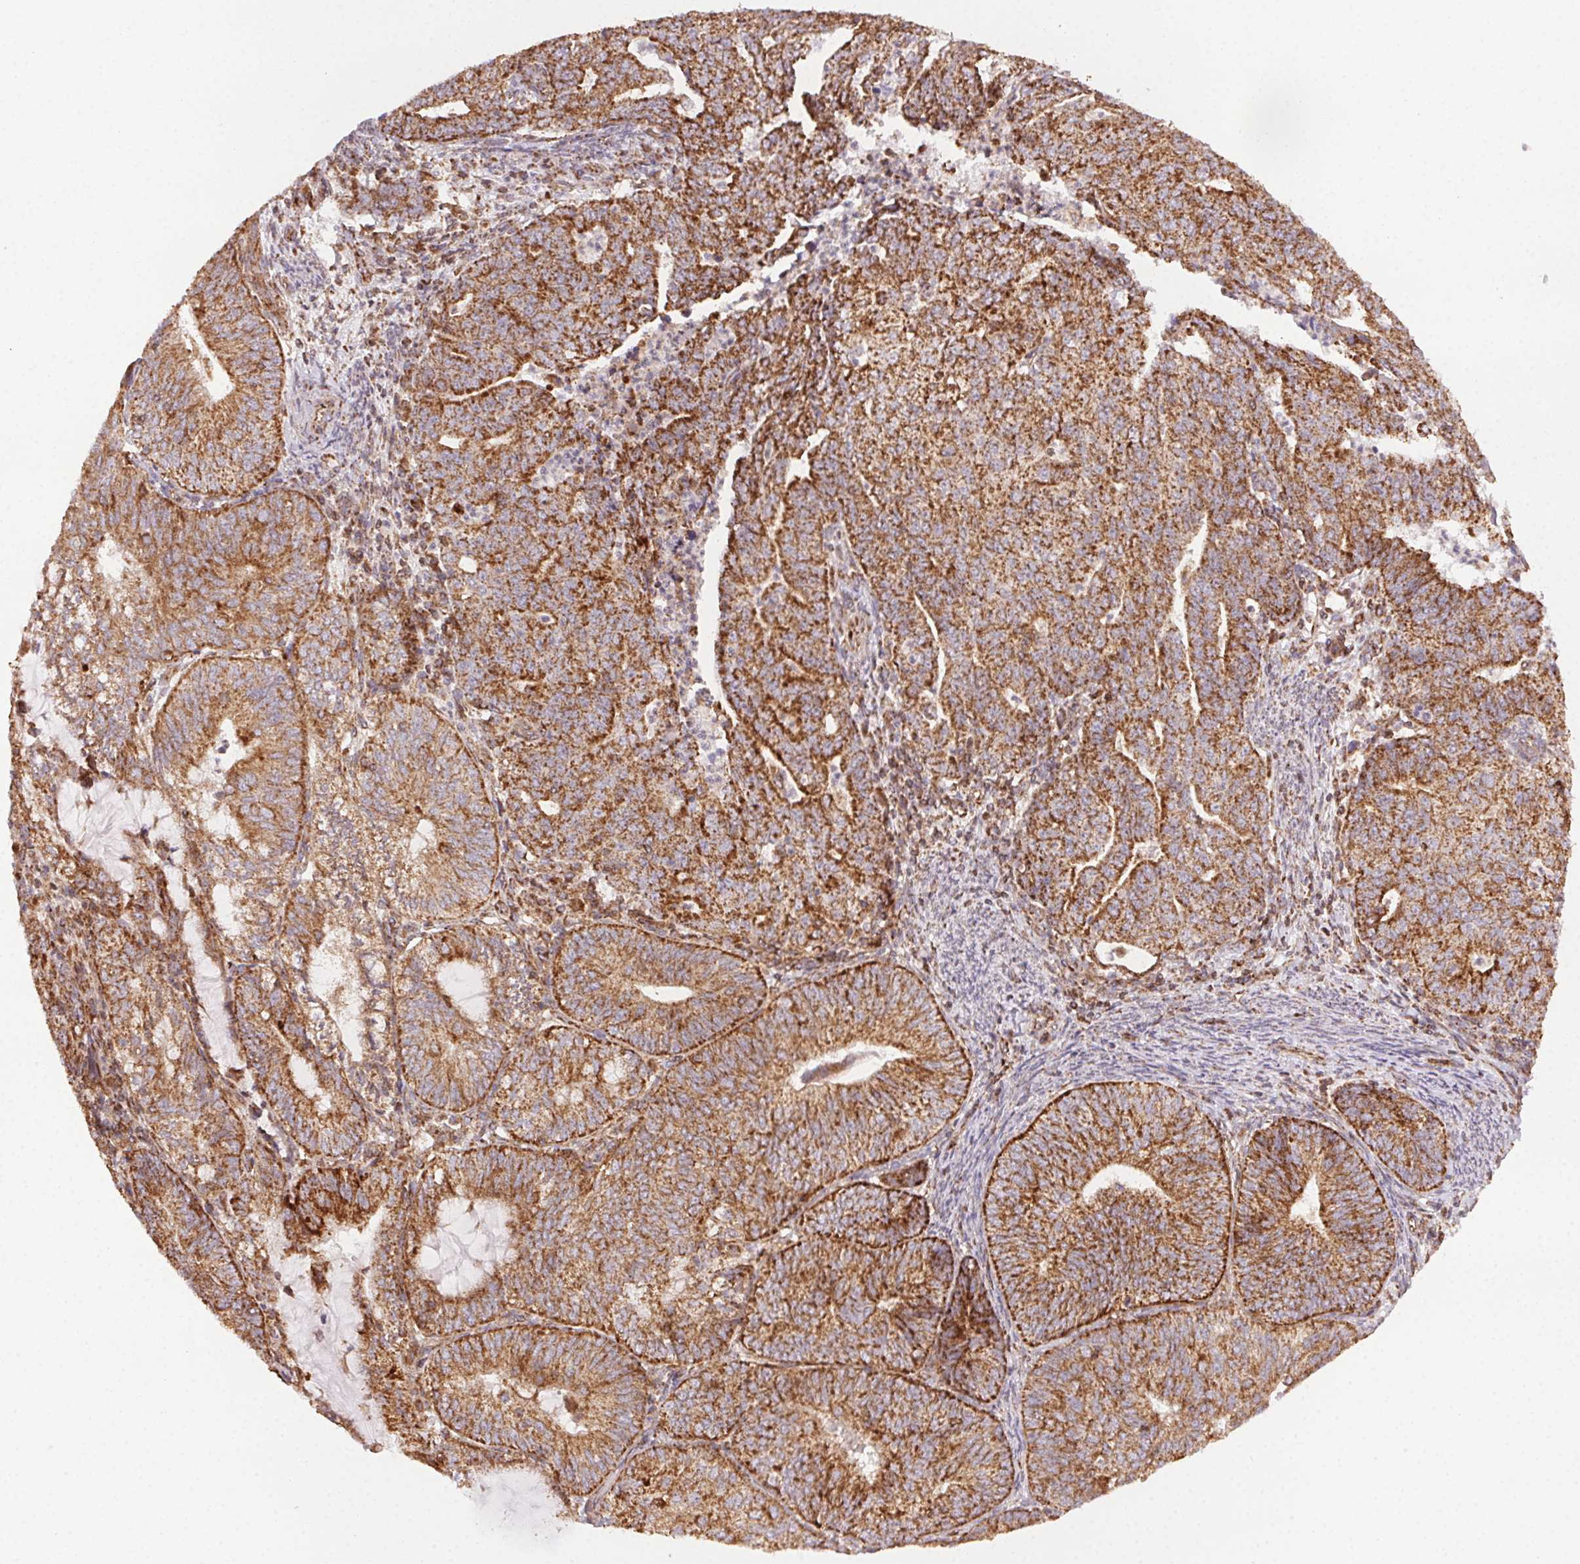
{"staining": {"intensity": "strong", "quantity": ">75%", "location": "cytoplasmic/membranous"}, "tissue": "endometrial cancer", "cell_type": "Tumor cells", "image_type": "cancer", "snomed": [{"axis": "morphology", "description": "Adenocarcinoma, NOS"}, {"axis": "topography", "description": "Endometrium"}], "caption": "Protein expression by IHC displays strong cytoplasmic/membranous positivity in about >75% of tumor cells in endometrial cancer.", "gene": "CLPB", "patient": {"sex": "female", "age": 82}}